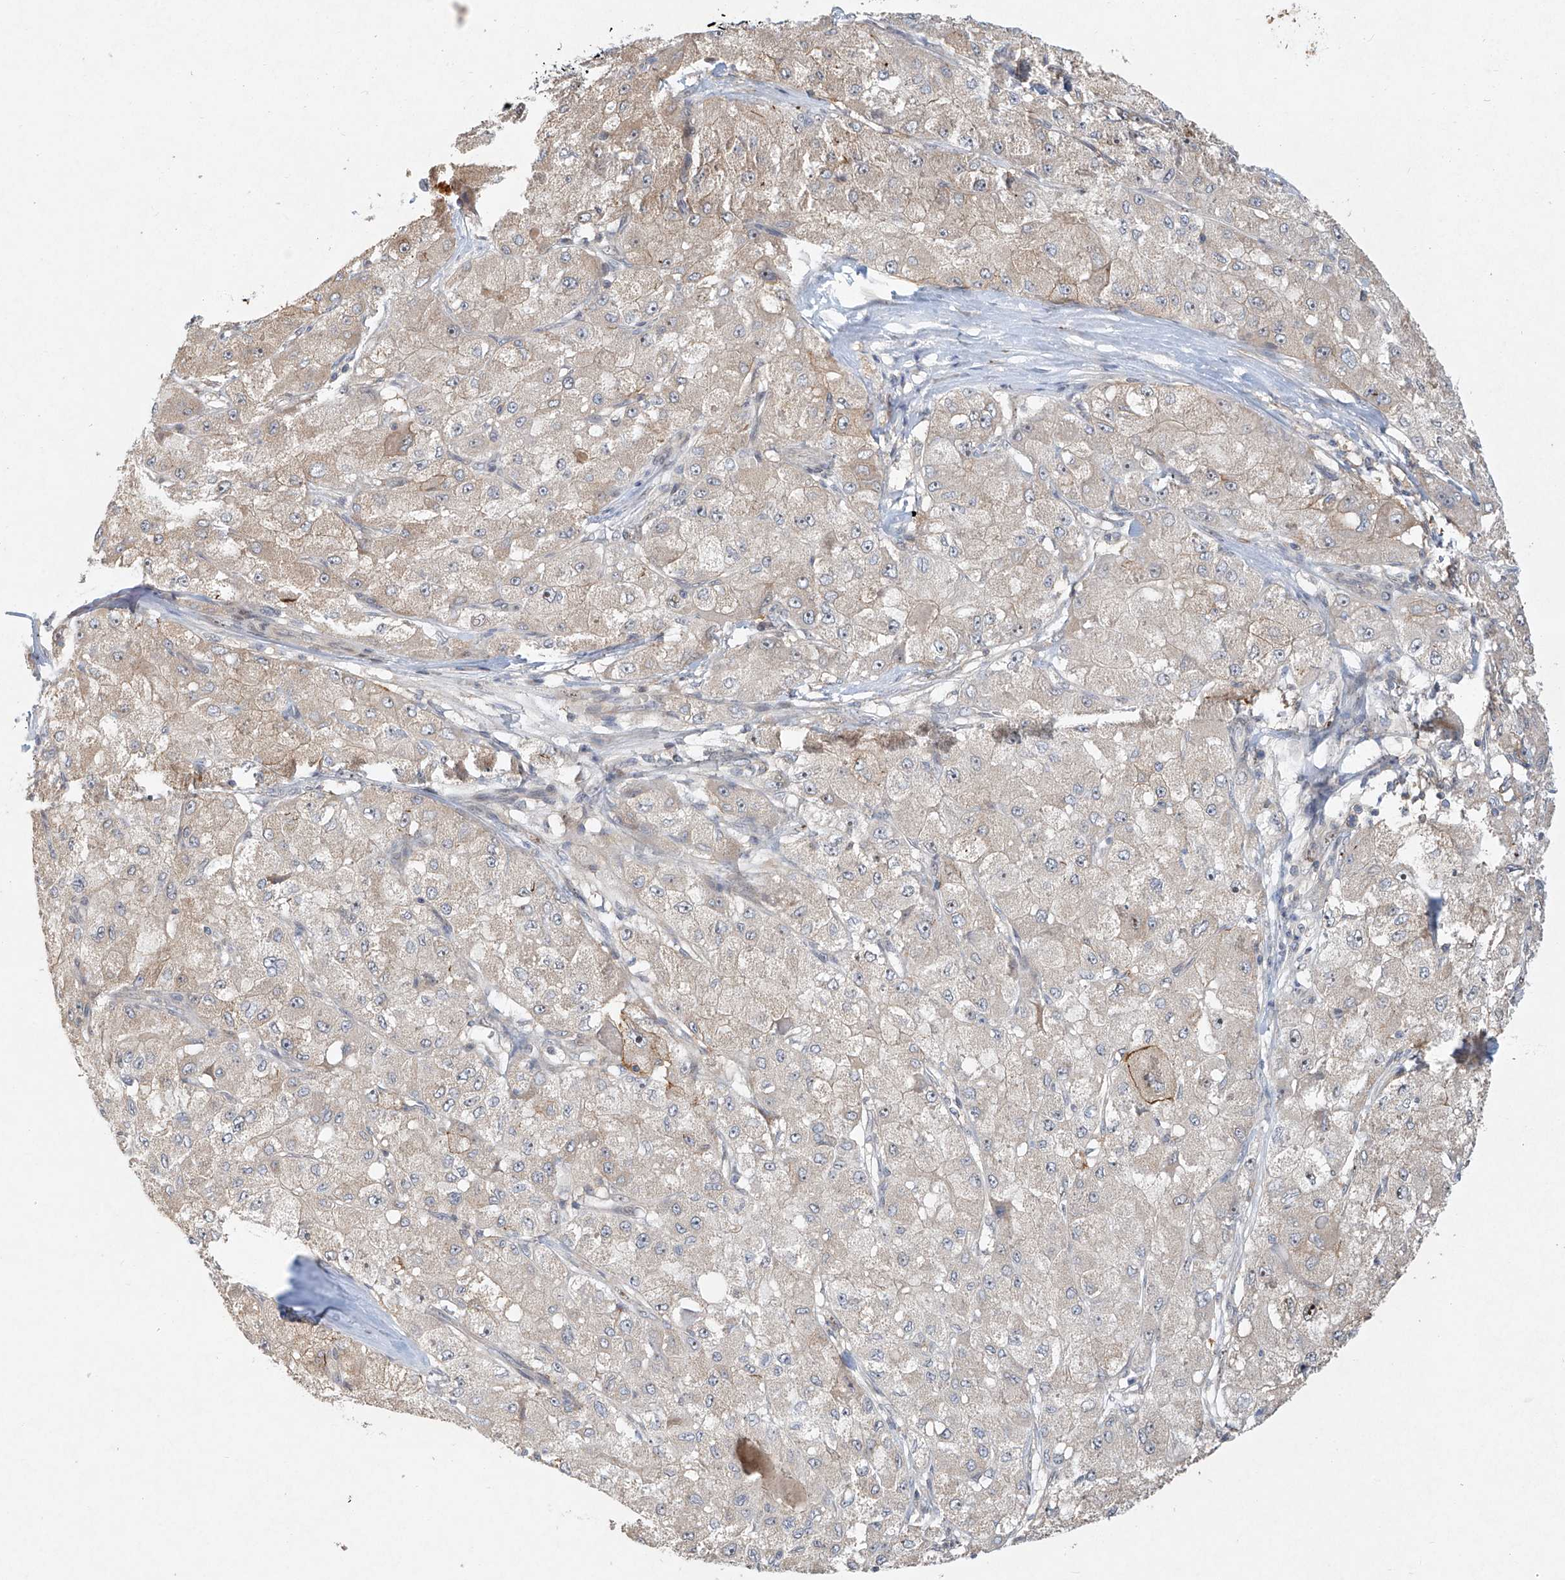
{"staining": {"intensity": "weak", "quantity": "<25%", "location": "cytoplasmic/membranous"}, "tissue": "liver cancer", "cell_type": "Tumor cells", "image_type": "cancer", "snomed": [{"axis": "morphology", "description": "Carcinoma, Hepatocellular, NOS"}, {"axis": "topography", "description": "Liver"}], "caption": "IHC of human liver cancer displays no staining in tumor cells.", "gene": "TASP1", "patient": {"sex": "male", "age": 80}}